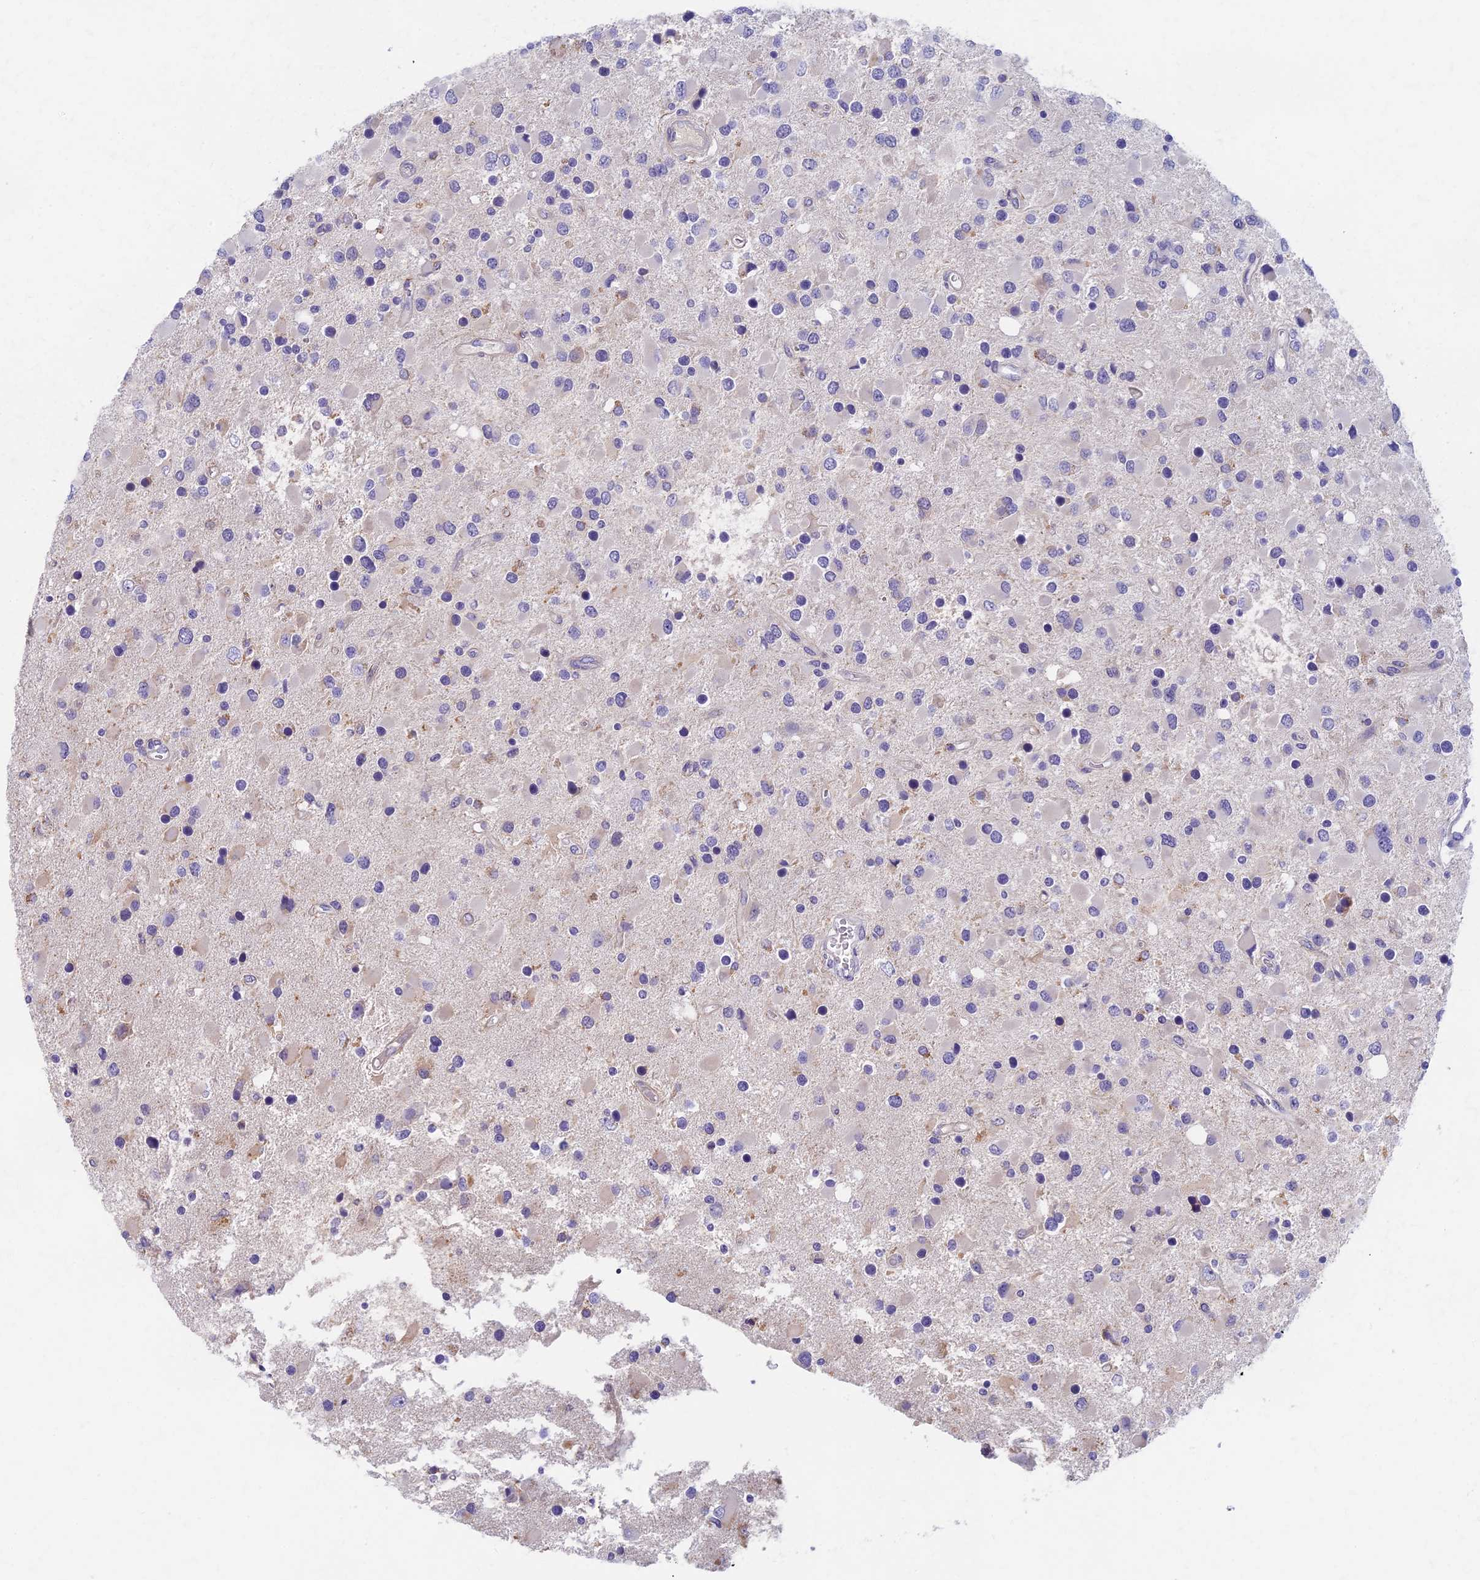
{"staining": {"intensity": "negative", "quantity": "none", "location": "none"}, "tissue": "glioma", "cell_type": "Tumor cells", "image_type": "cancer", "snomed": [{"axis": "morphology", "description": "Glioma, malignant, High grade"}, {"axis": "topography", "description": "Brain"}], "caption": "Immunohistochemistry (IHC) photomicrograph of glioma stained for a protein (brown), which displays no positivity in tumor cells.", "gene": "AP4E1", "patient": {"sex": "male", "age": 53}}